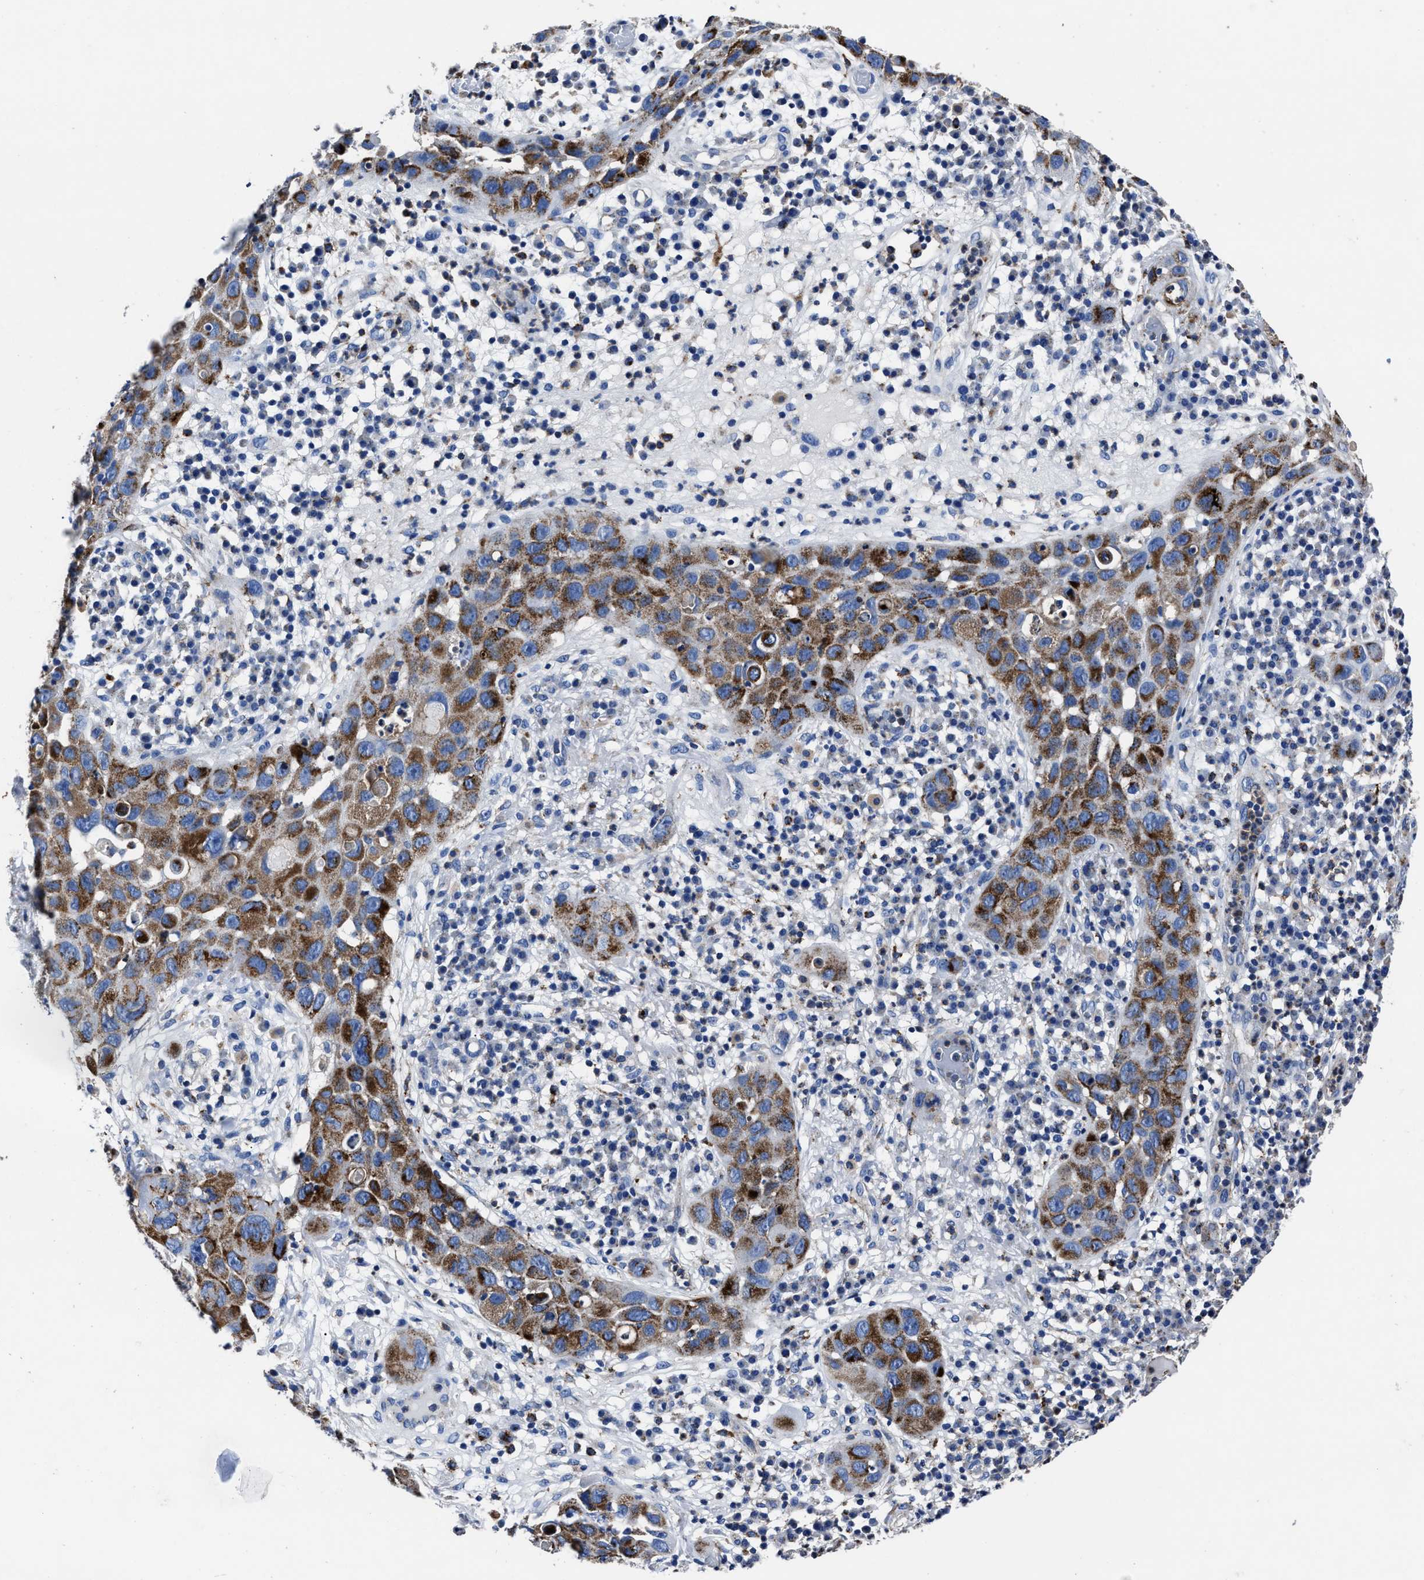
{"staining": {"intensity": "moderate", "quantity": ">75%", "location": "cytoplasmic/membranous"}, "tissue": "skin cancer", "cell_type": "Tumor cells", "image_type": "cancer", "snomed": [{"axis": "morphology", "description": "Squamous cell carcinoma in situ, NOS"}, {"axis": "morphology", "description": "Squamous cell carcinoma, NOS"}, {"axis": "topography", "description": "Skin"}], "caption": "High-magnification brightfield microscopy of skin cancer stained with DAB (3,3'-diaminobenzidine) (brown) and counterstained with hematoxylin (blue). tumor cells exhibit moderate cytoplasmic/membranous positivity is present in approximately>75% of cells. The staining was performed using DAB, with brown indicating positive protein expression. Nuclei are stained blue with hematoxylin.", "gene": "LAMTOR4", "patient": {"sex": "male", "age": 93}}